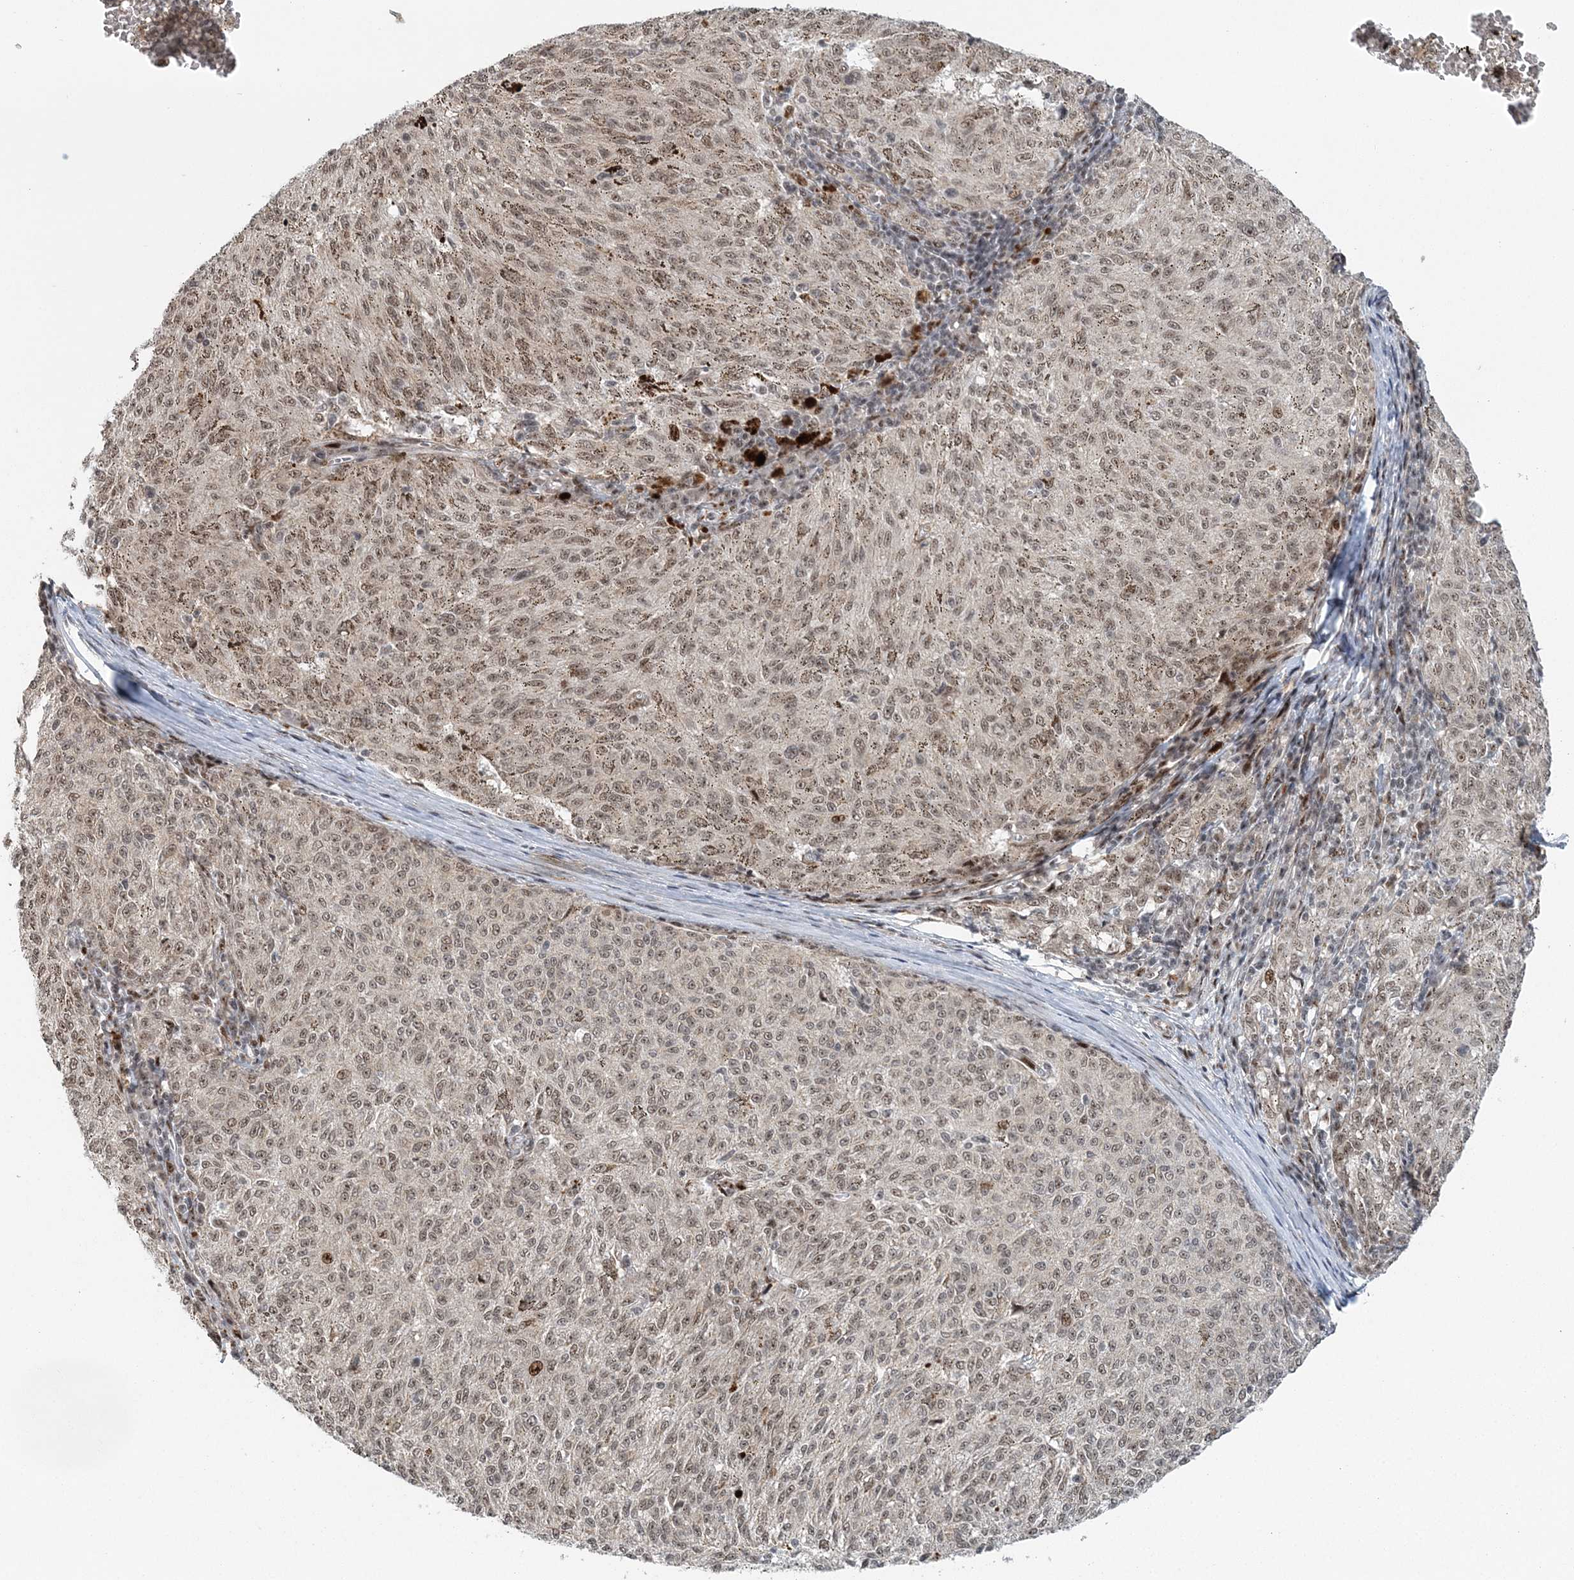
{"staining": {"intensity": "moderate", "quantity": ">75%", "location": "nuclear"}, "tissue": "melanoma", "cell_type": "Tumor cells", "image_type": "cancer", "snomed": [{"axis": "morphology", "description": "Malignant melanoma, NOS"}, {"axis": "topography", "description": "Skin"}], "caption": "This is a photomicrograph of IHC staining of malignant melanoma, which shows moderate expression in the nuclear of tumor cells.", "gene": "CWC22", "patient": {"sex": "female", "age": 72}}